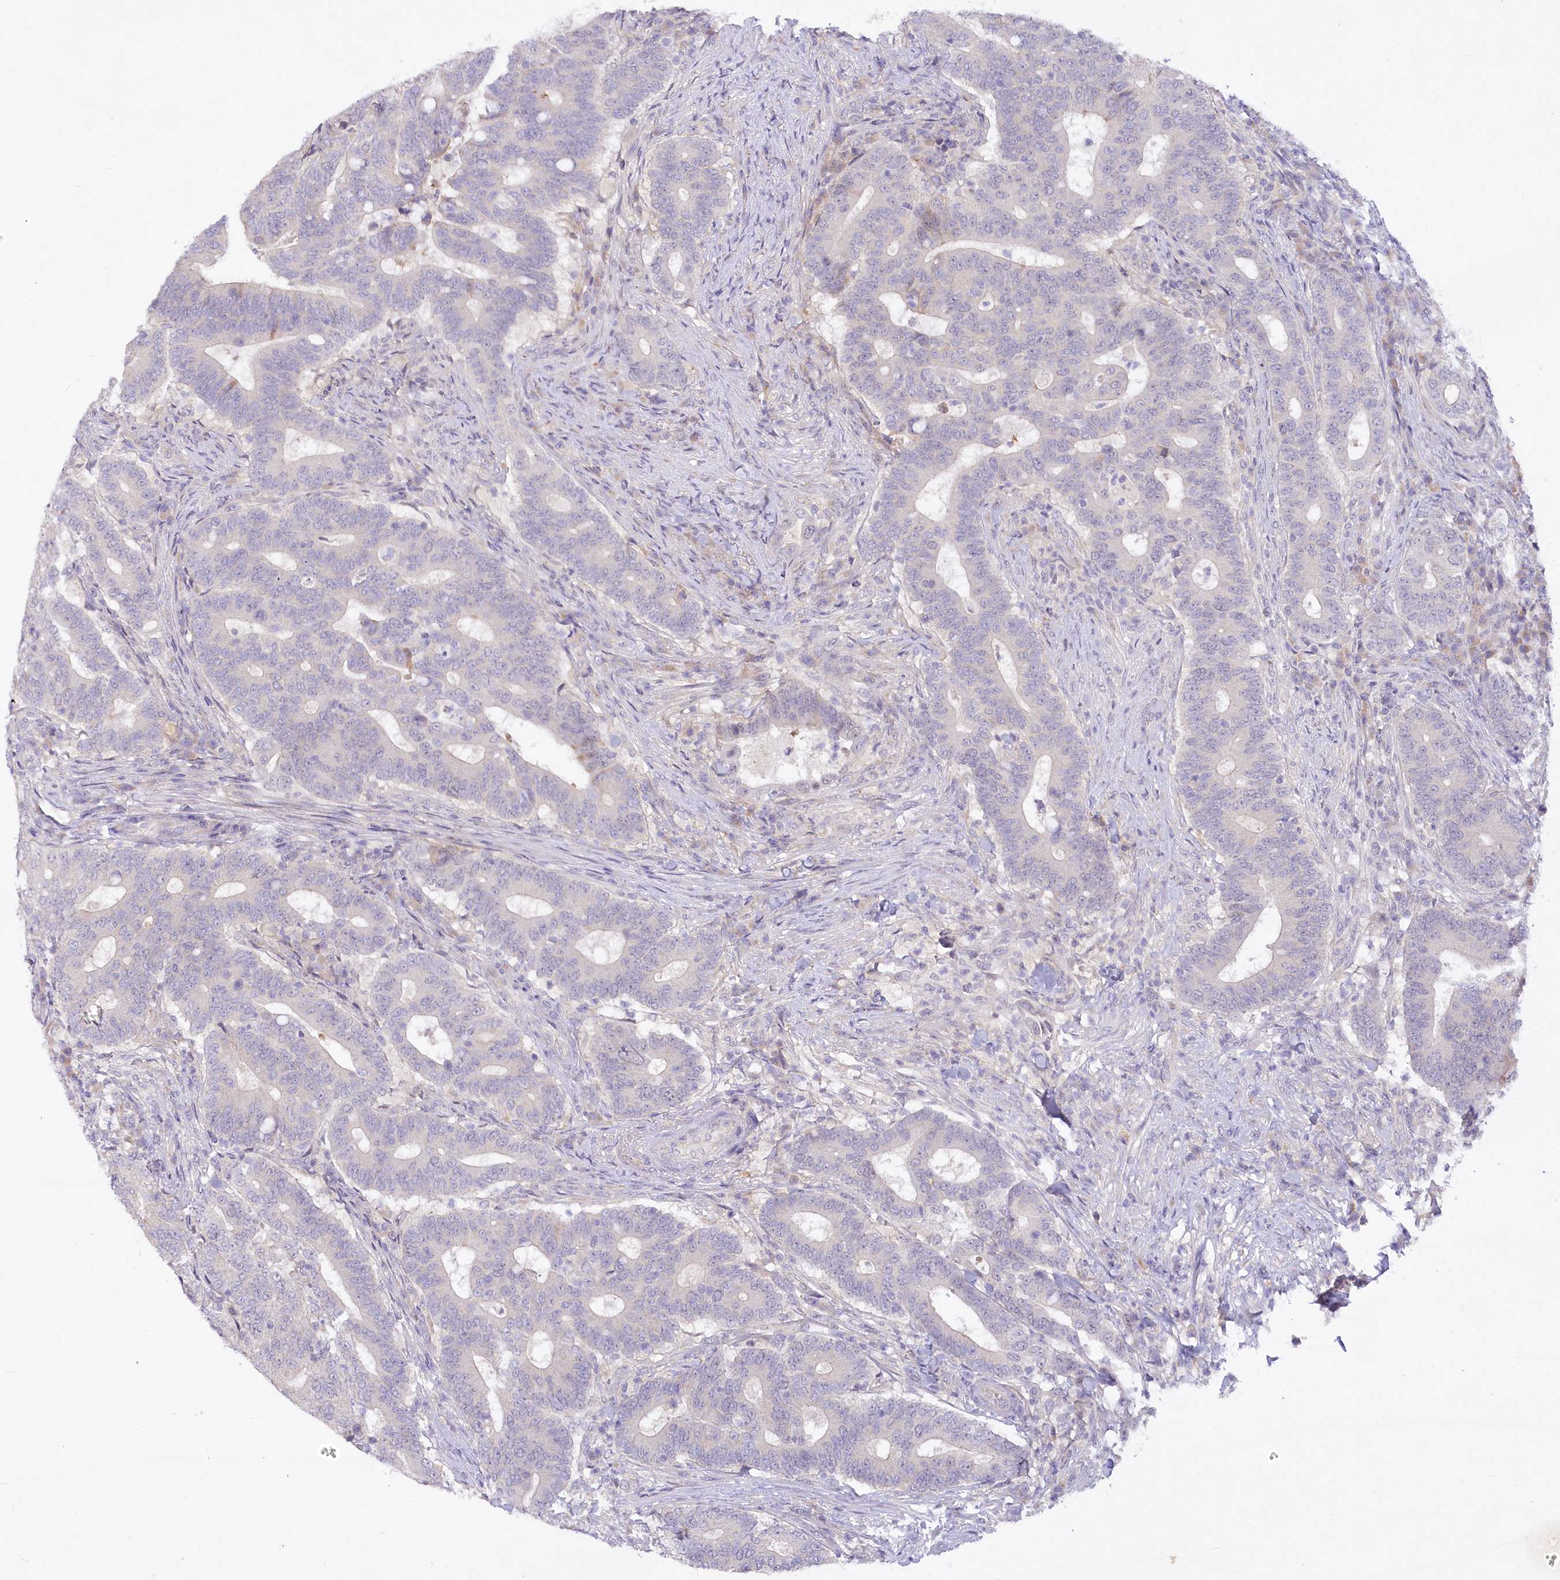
{"staining": {"intensity": "negative", "quantity": "none", "location": "none"}, "tissue": "colorectal cancer", "cell_type": "Tumor cells", "image_type": "cancer", "snomed": [{"axis": "morphology", "description": "Adenocarcinoma, NOS"}, {"axis": "topography", "description": "Colon"}], "caption": "A high-resolution photomicrograph shows immunohistochemistry (IHC) staining of adenocarcinoma (colorectal), which exhibits no significant expression in tumor cells.", "gene": "EFHC2", "patient": {"sex": "female", "age": 66}}